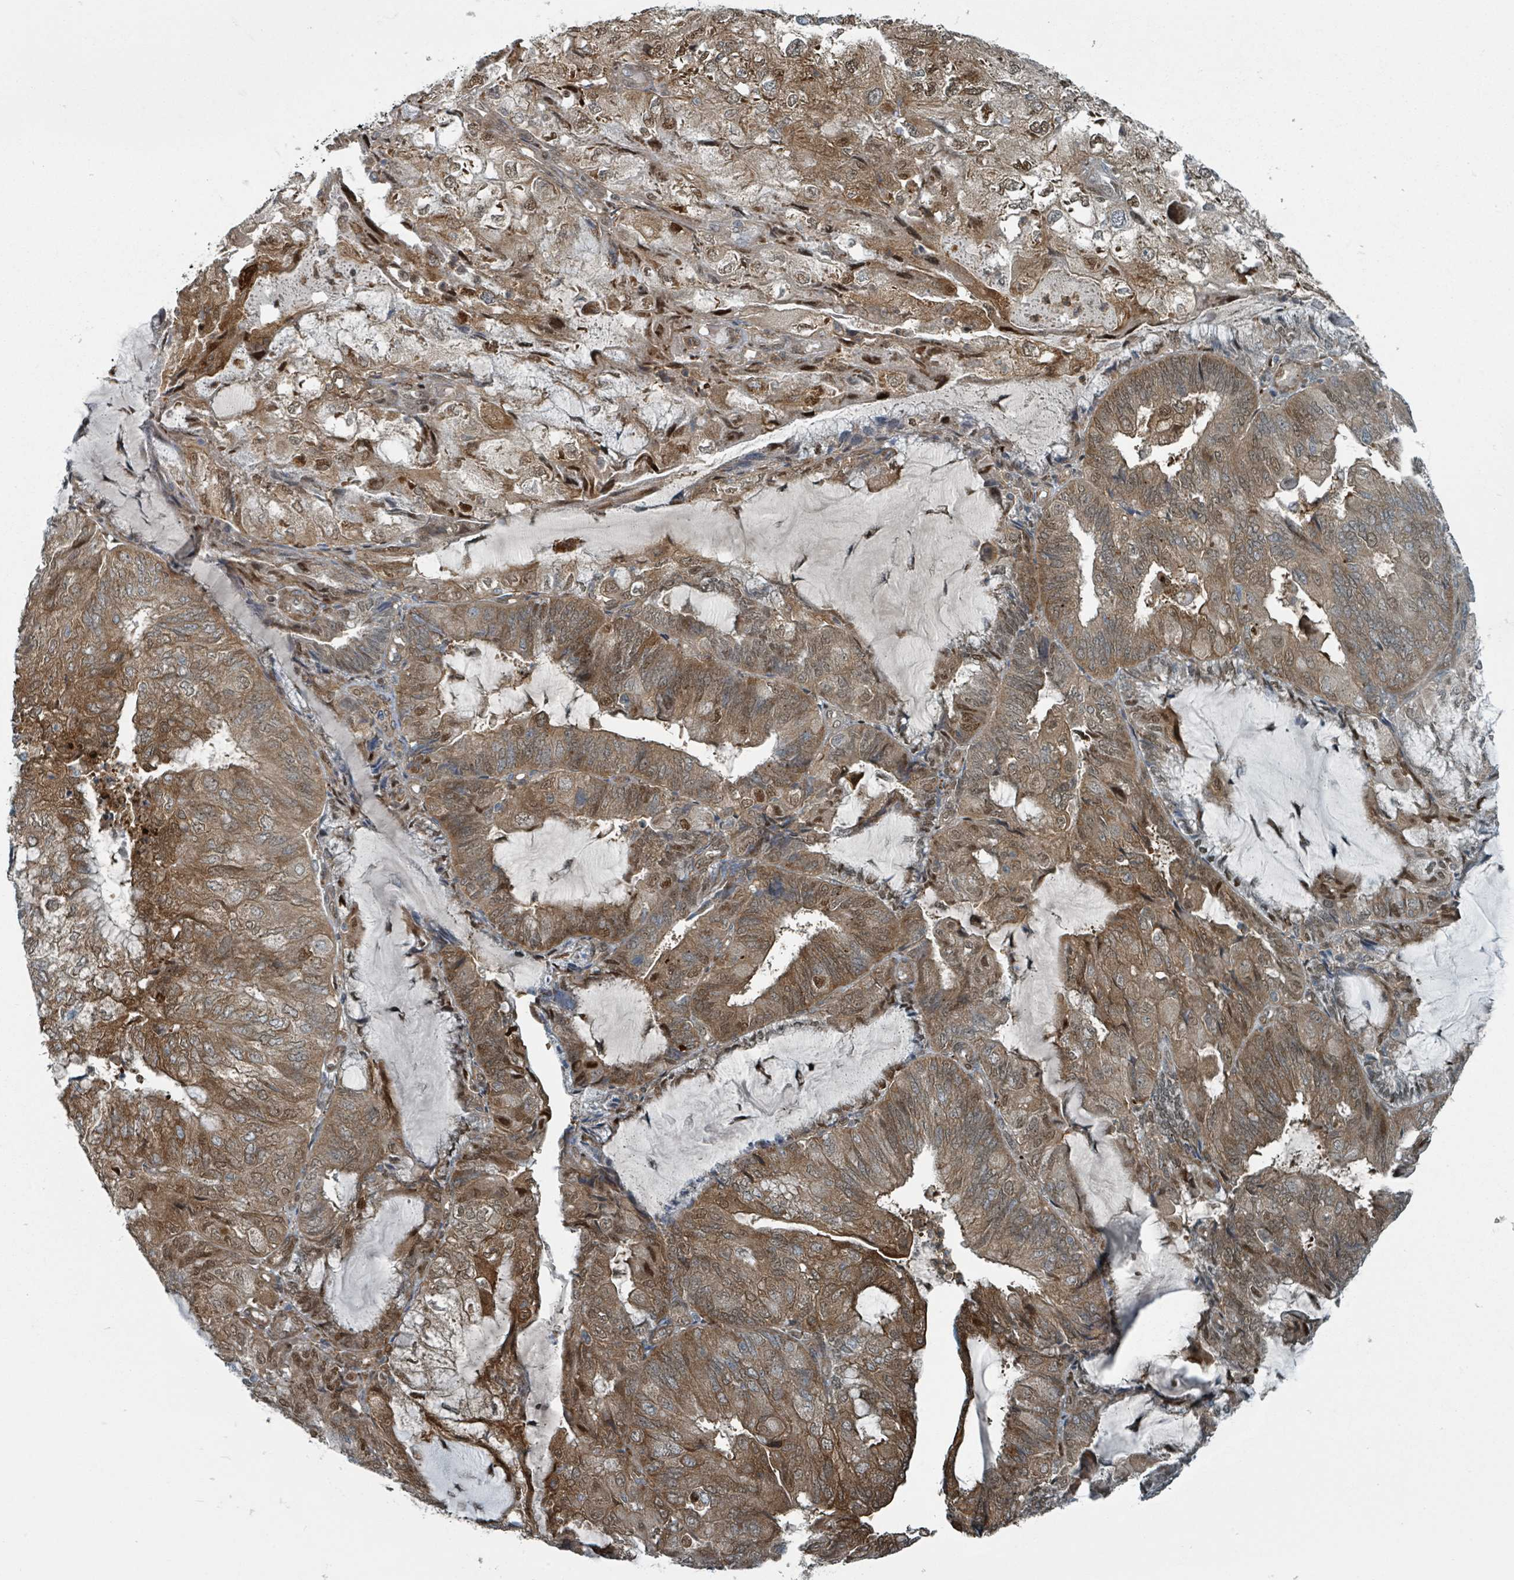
{"staining": {"intensity": "moderate", "quantity": ">75%", "location": "cytoplasmic/membranous,nuclear"}, "tissue": "endometrial cancer", "cell_type": "Tumor cells", "image_type": "cancer", "snomed": [{"axis": "morphology", "description": "Adenocarcinoma, NOS"}, {"axis": "topography", "description": "Endometrium"}], "caption": "Endometrial cancer was stained to show a protein in brown. There is medium levels of moderate cytoplasmic/membranous and nuclear staining in about >75% of tumor cells.", "gene": "RHPN2", "patient": {"sex": "female", "age": 81}}